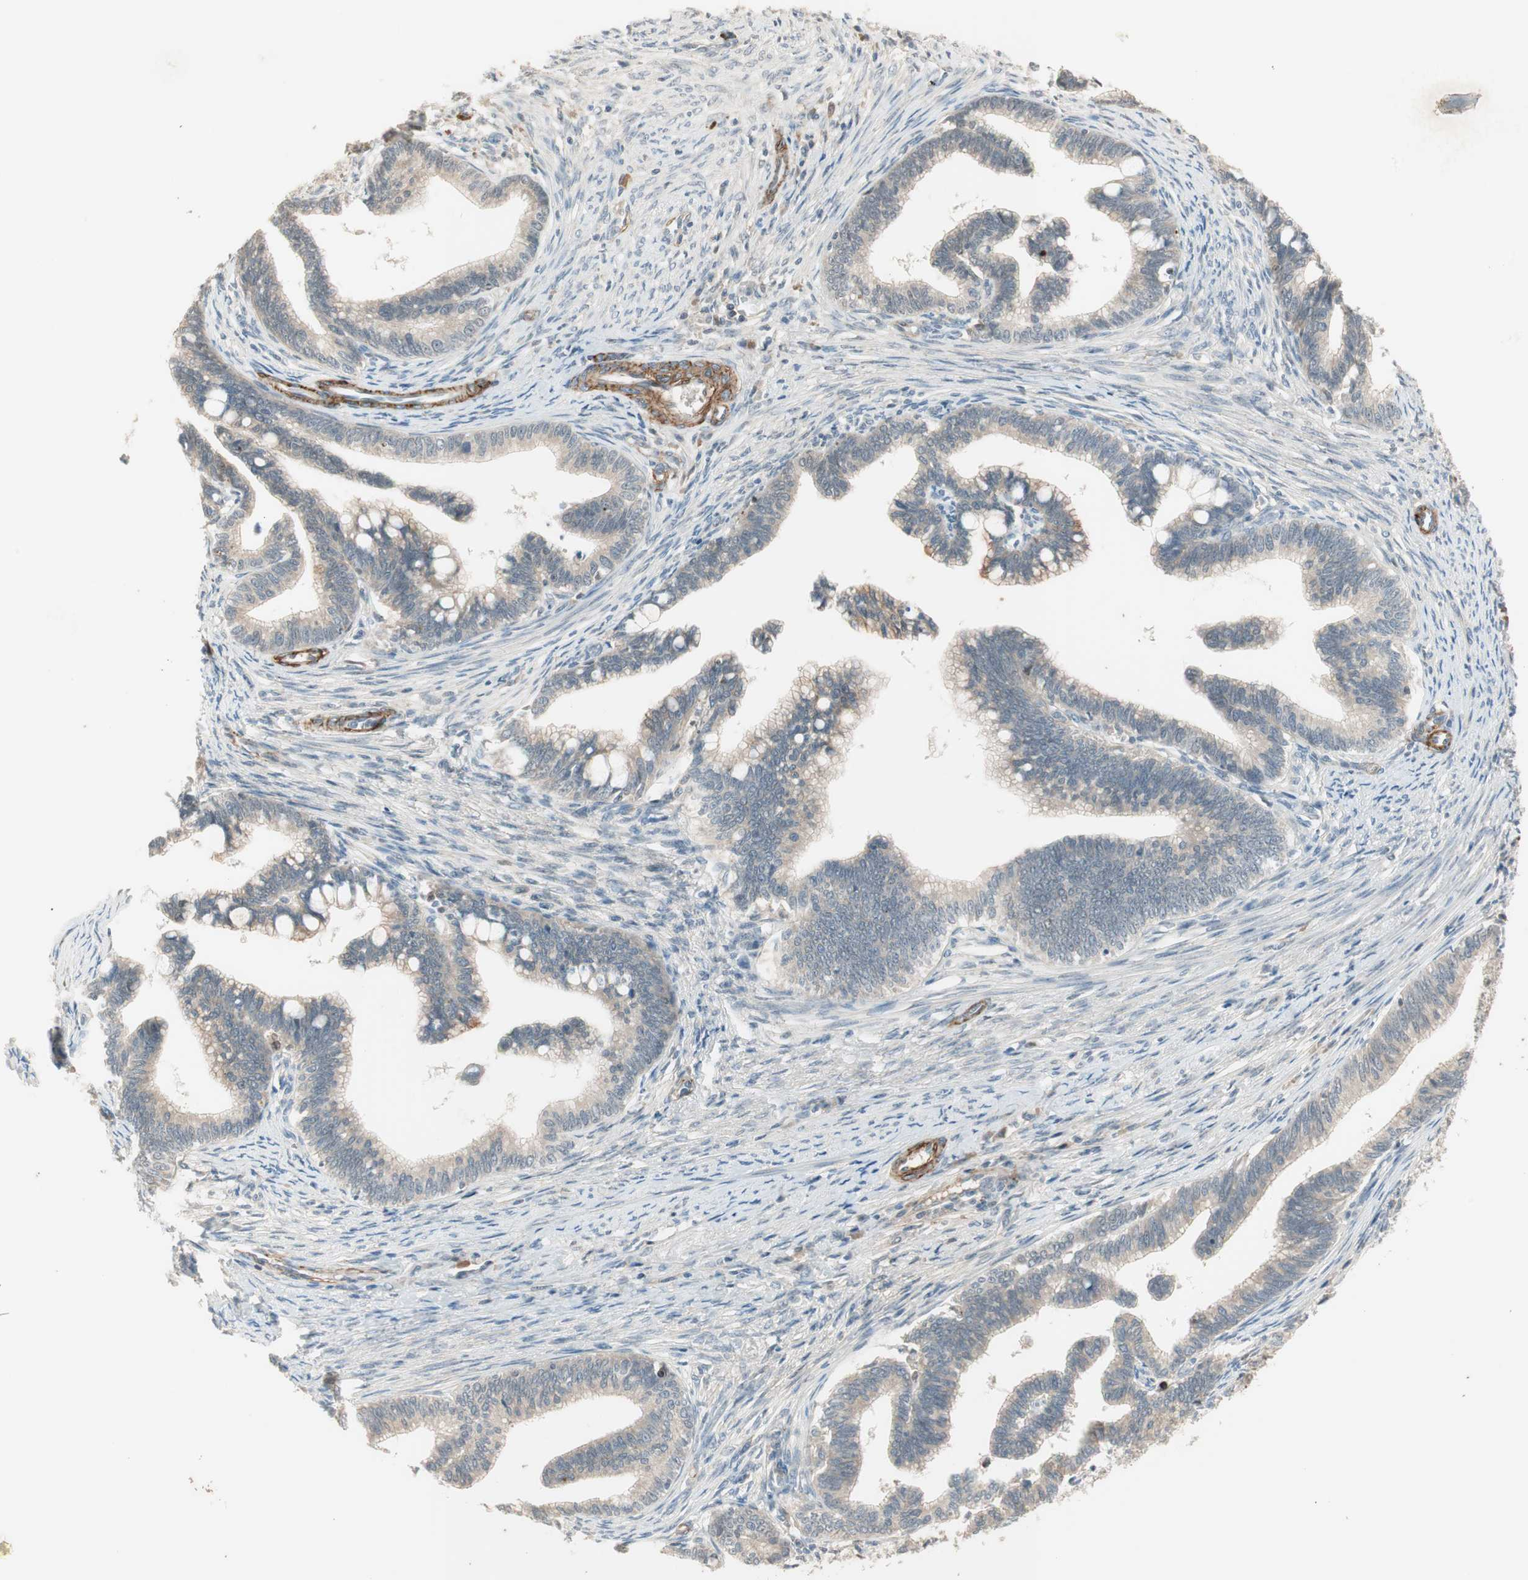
{"staining": {"intensity": "weak", "quantity": "25%-75%", "location": "cytoplasmic/membranous"}, "tissue": "cervical cancer", "cell_type": "Tumor cells", "image_type": "cancer", "snomed": [{"axis": "morphology", "description": "Adenocarcinoma, NOS"}, {"axis": "topography", "description": "Cervix"}], "caption": "DAB immunohistochemical staining of human cervical cancer reveals weak cytoplasmic/membranous protein staining in approximately 25%-75% of tumor cells. The staining was performed using DAB (3,3'-diaminobenzidine), with brown indicating positive protein expression. Nuclei are stained blue with hematoxylin.", "gene": "RNGTT", "patient": {"sex": "female", "age": 36}}